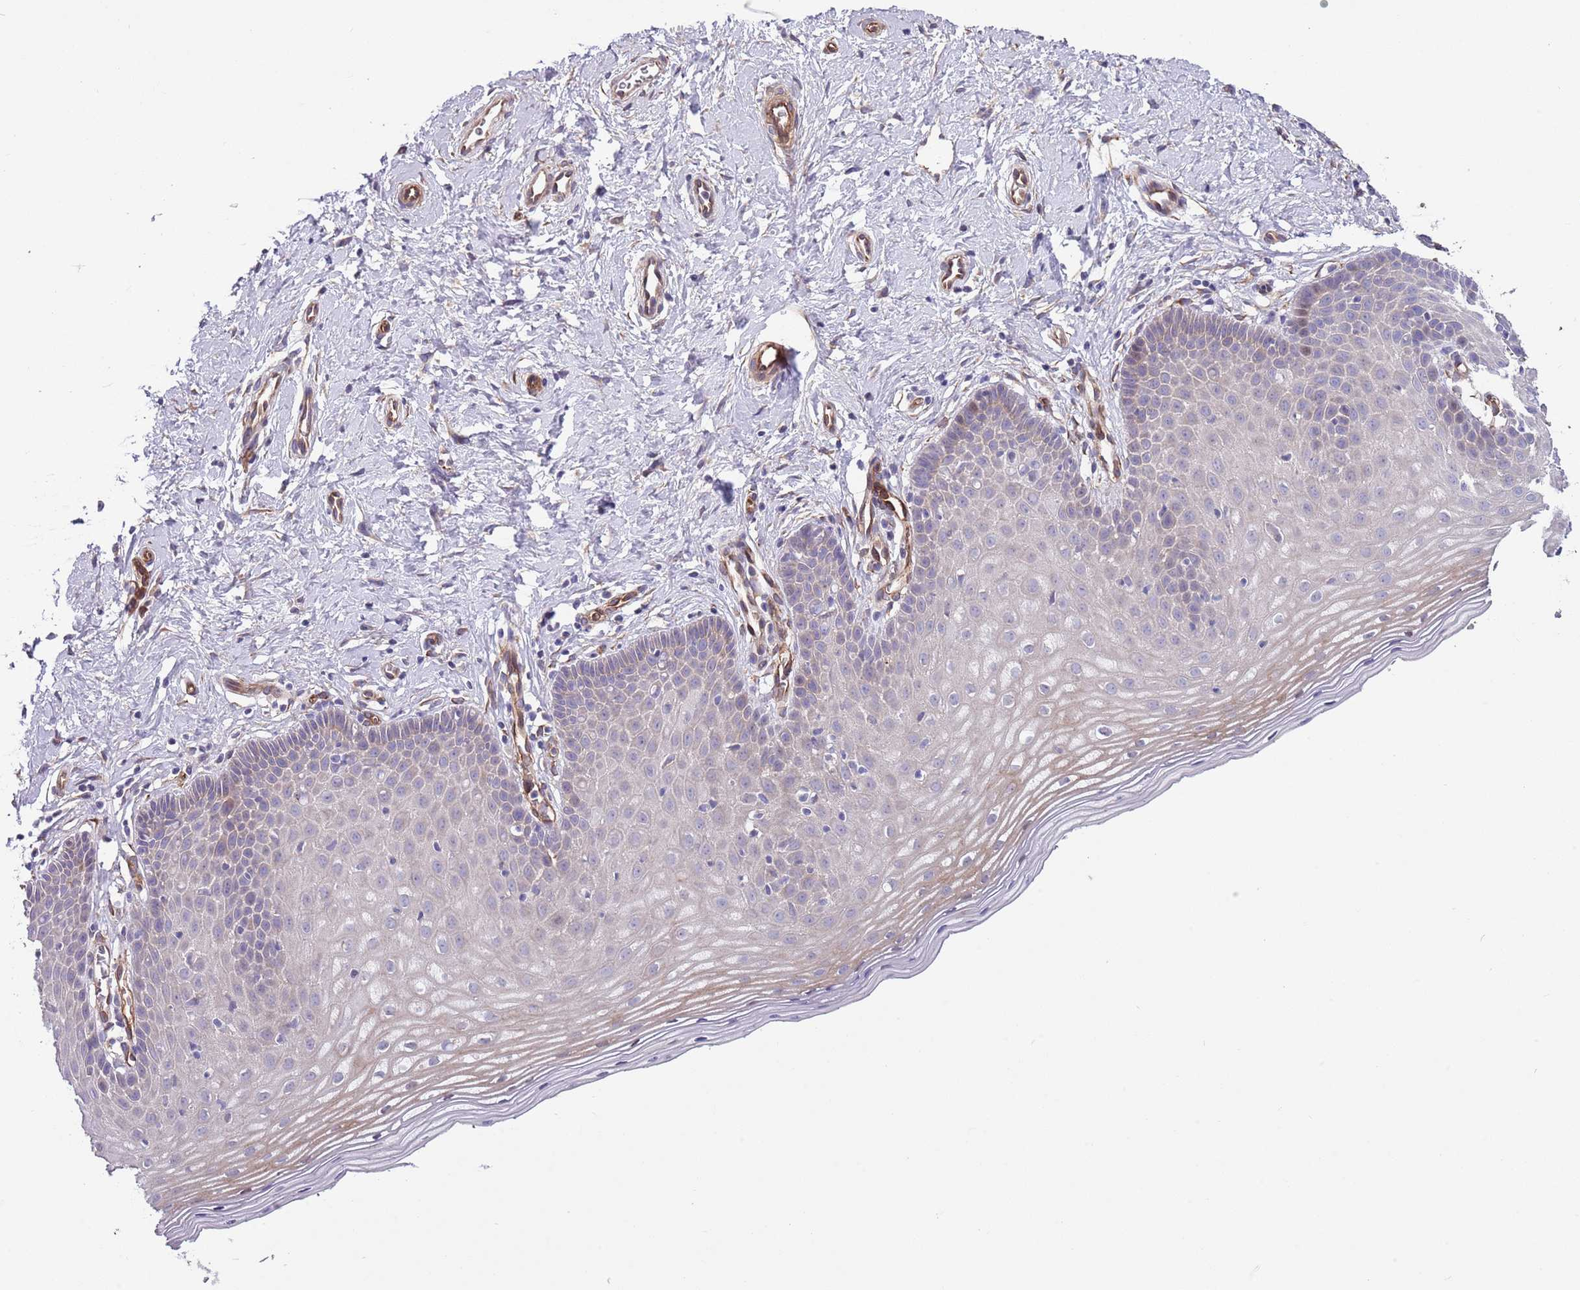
{"staining": {"intensity": "negative", "quantity": "none", "location": "none"}, "tissue": "cervix", "cell_type": "Glandular cells", "image_type": "normal", "snomed": [{"axis": "morphology", "description": "Normal tissue, NOS"}, {"axis": "topography", "description": "Cervix"}], "caption": "The histopathology image shows no significant expression in glandular cells of cervix. (Stains: DAB (3,3'-diaminobenzidine) immunohistochemistry with hematoxylin counter stain, Microscopy: brightfield microscopy at high magnification).", "gene": "GAS2L3", "patient": {"sex": "female", "age": 36}}